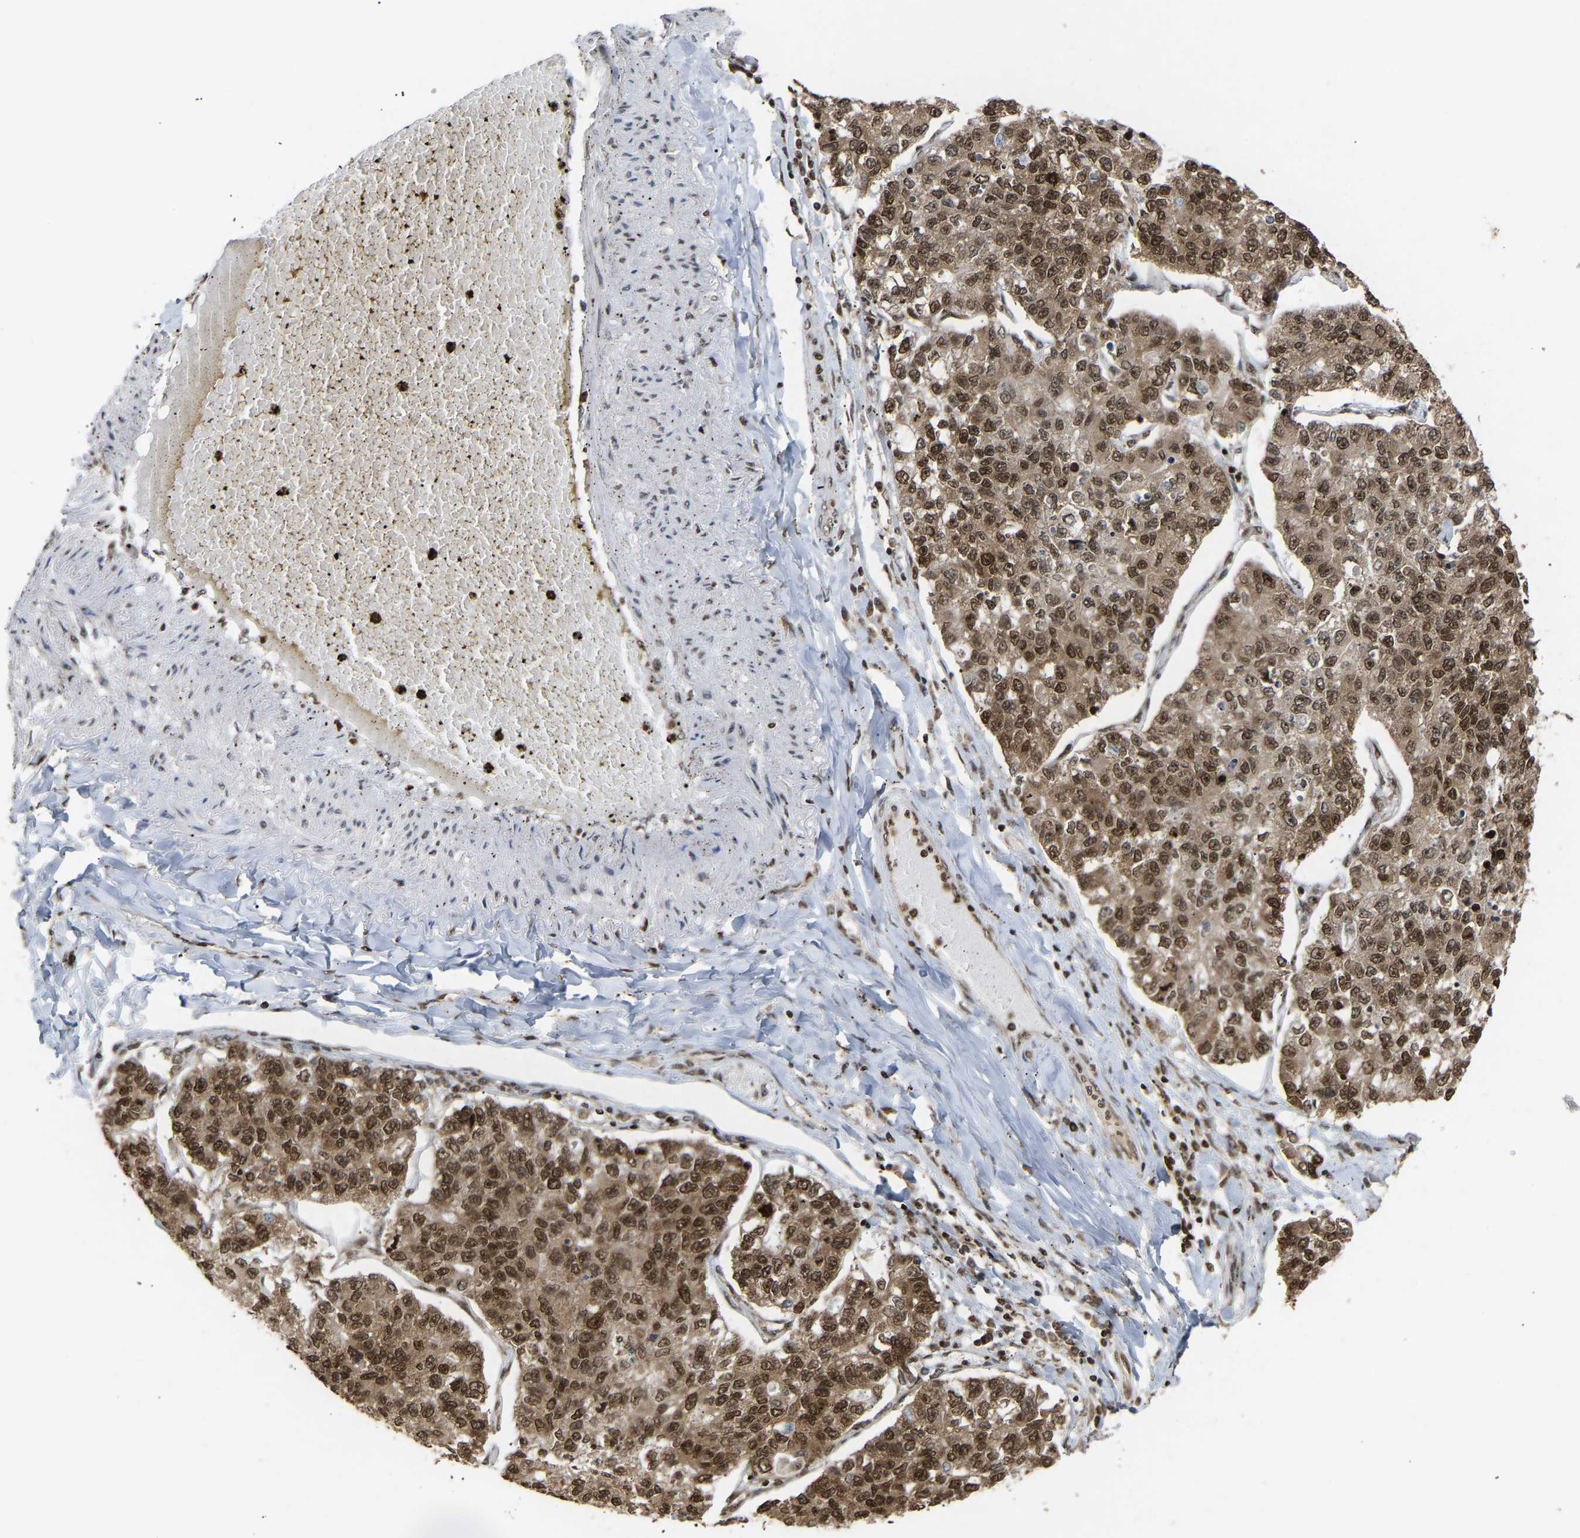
{"staining": {"intensity": "moderate", "quantity": ">75%", "location": "cytoplasmic/membranous,nuclear"}, "tissue": "lung cancer", "cell_type": "Tumor cells", "image_type": "cancer", "snomed": [{"axis": "morphology", "description": "Adenocarcinoma, NOS"}, {"axis": "topography", "description": "Lung"}], "caption": "Moderate cytoplasmic/membranous and nuclear protein positivity is appreciated in about >75% of tumor cells in lung adenocarcinoma. The protein of interest is shown in brown color, while the nuclei are stained blue.", "gene": "ALYREF", "patient": {"sex": "male", "age": 49}}